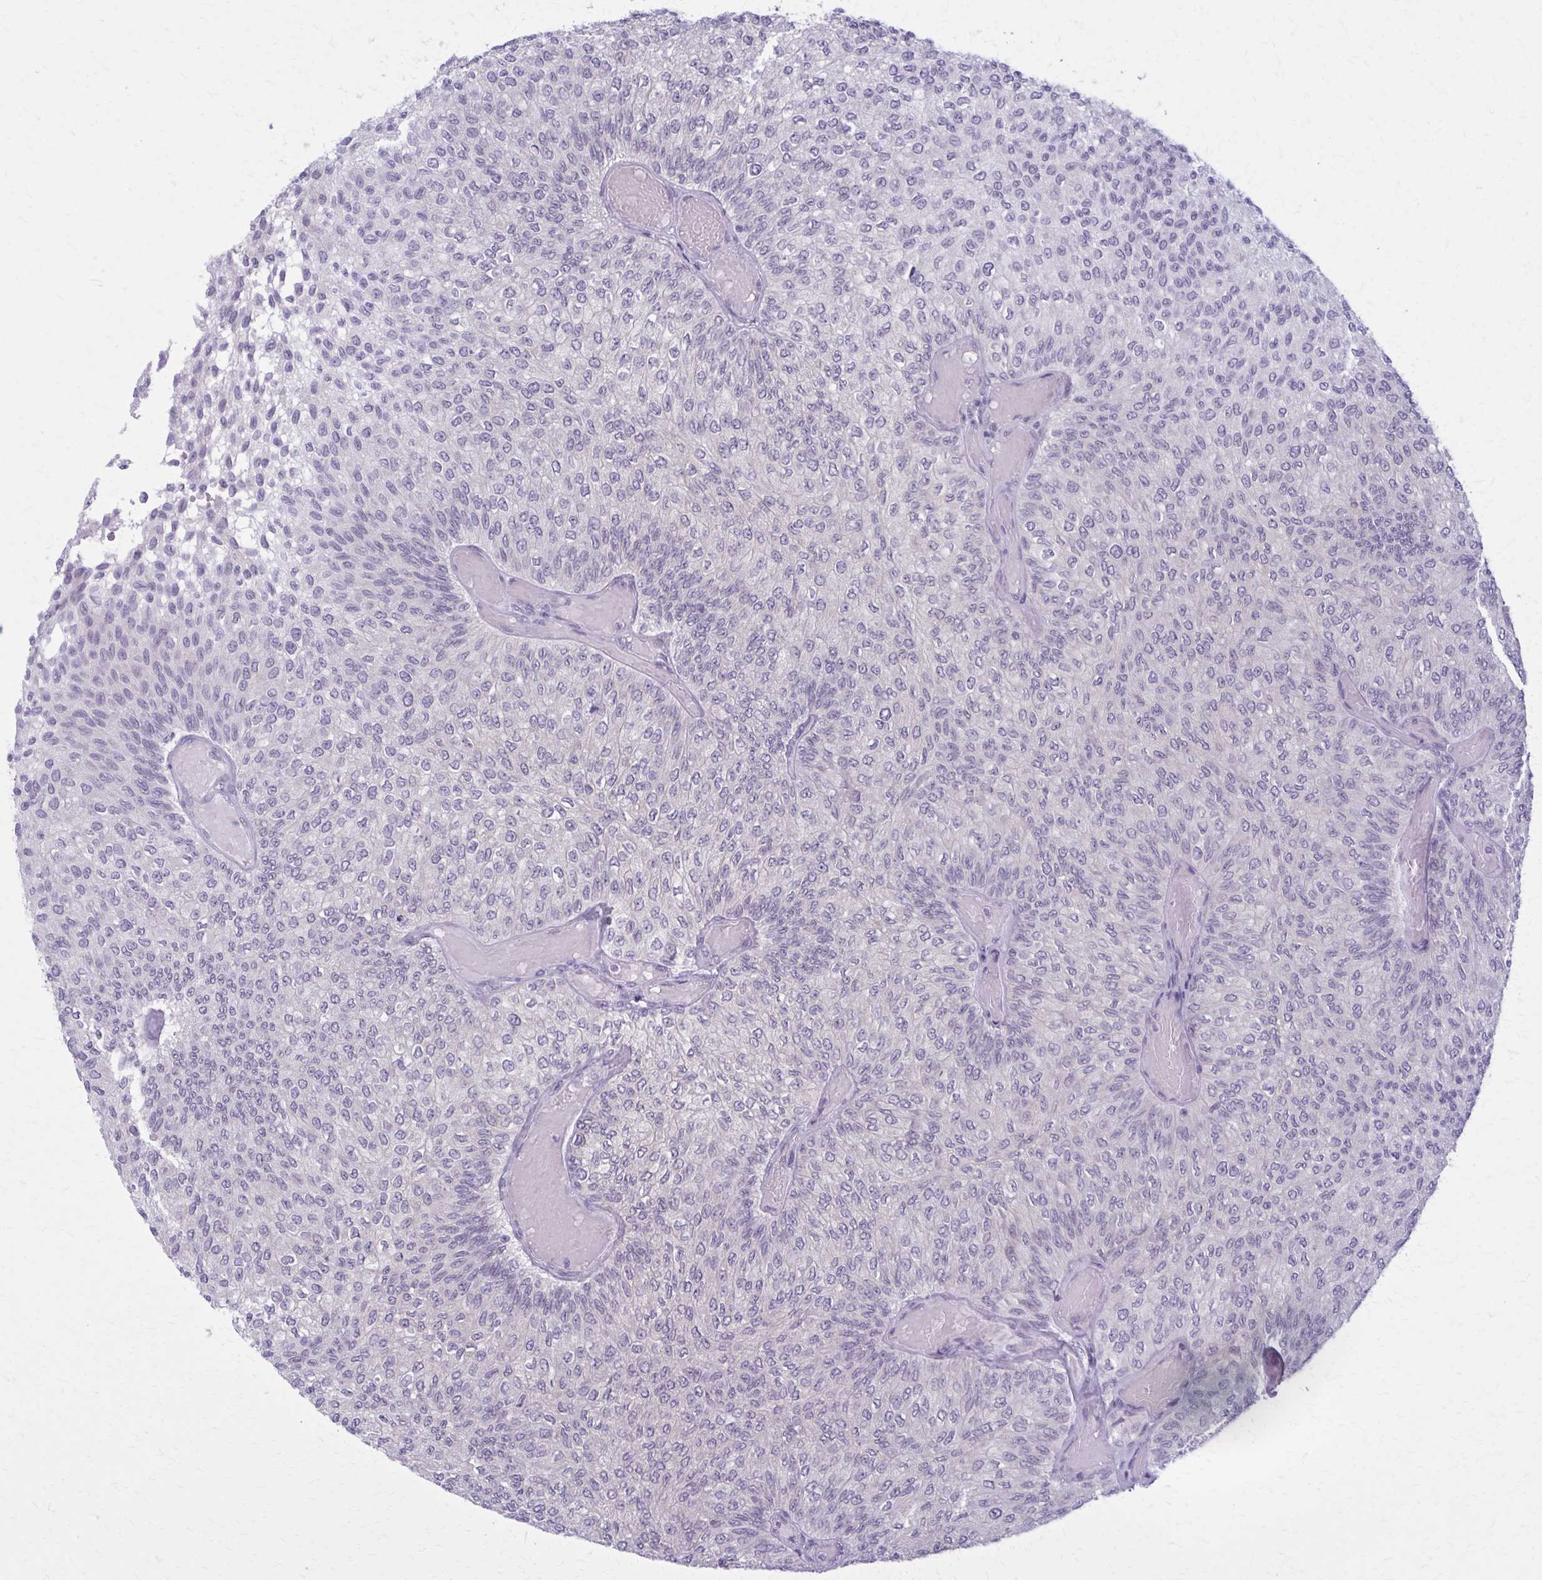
{"staining": {"intensity": "negative", "quantity": "none", "location": "none"}, "tissue": "urothelial cancer", "cell_type": "Tumor cells", "image_type": "cancer", "snomed": [{"axis": "morphology", "description": "Urothelial carcinoma, Low grade"}, {"axis": "topography", "description": "Urinary bladder"}], "caption": "Immunohistochemistry micrograph of human urothelial cancer stained for a protein (brown), which demonstrates no staining in tumor cells.", "gene": "CD38", "patient": {"sex": "male", "age": 78}}